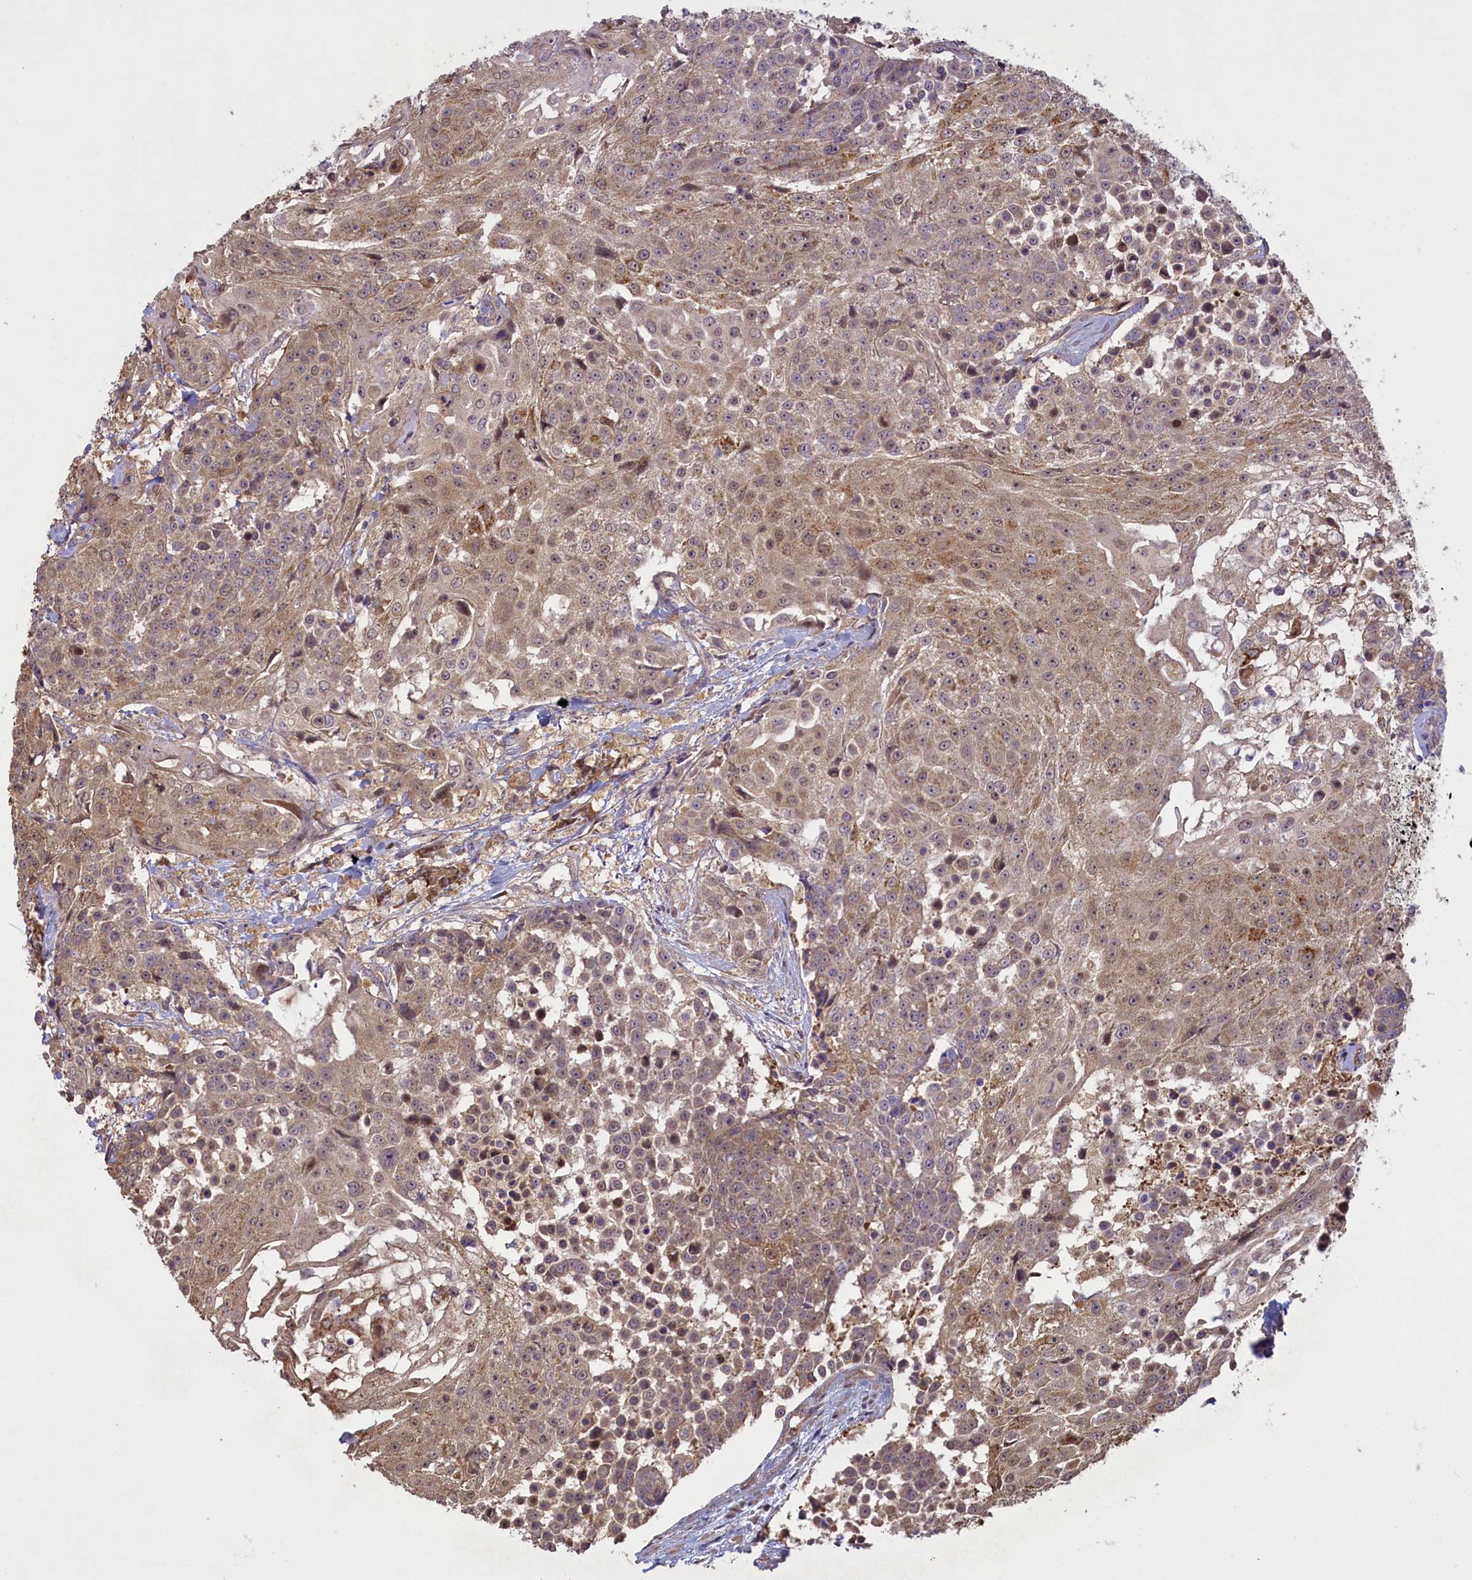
{"staining": {"intensity": "weak", "quantity": ">75%", "location": "cytoplasmic/membranous,nuclear"}, "tissue": "urothelial cancer", "cell_type": "Tumor cells", "image_type": "cancer", "snomed": [{"axis": "morphology", "description": "Urothelial carcinoma, High grade"}, {"axis": "topography", "description": "Urinary bladder"}], "caption": "An immunohistochemistry histopathology image of neoplastic tissue is shown. Protein staining in brown highlights weak cytoplasmic/membranous and nuclear positivity in high-grade urothelial carcinoma within tumor cells.", "gene": "CIAO2B", "patient": {"sex": "female", "age": 63}}